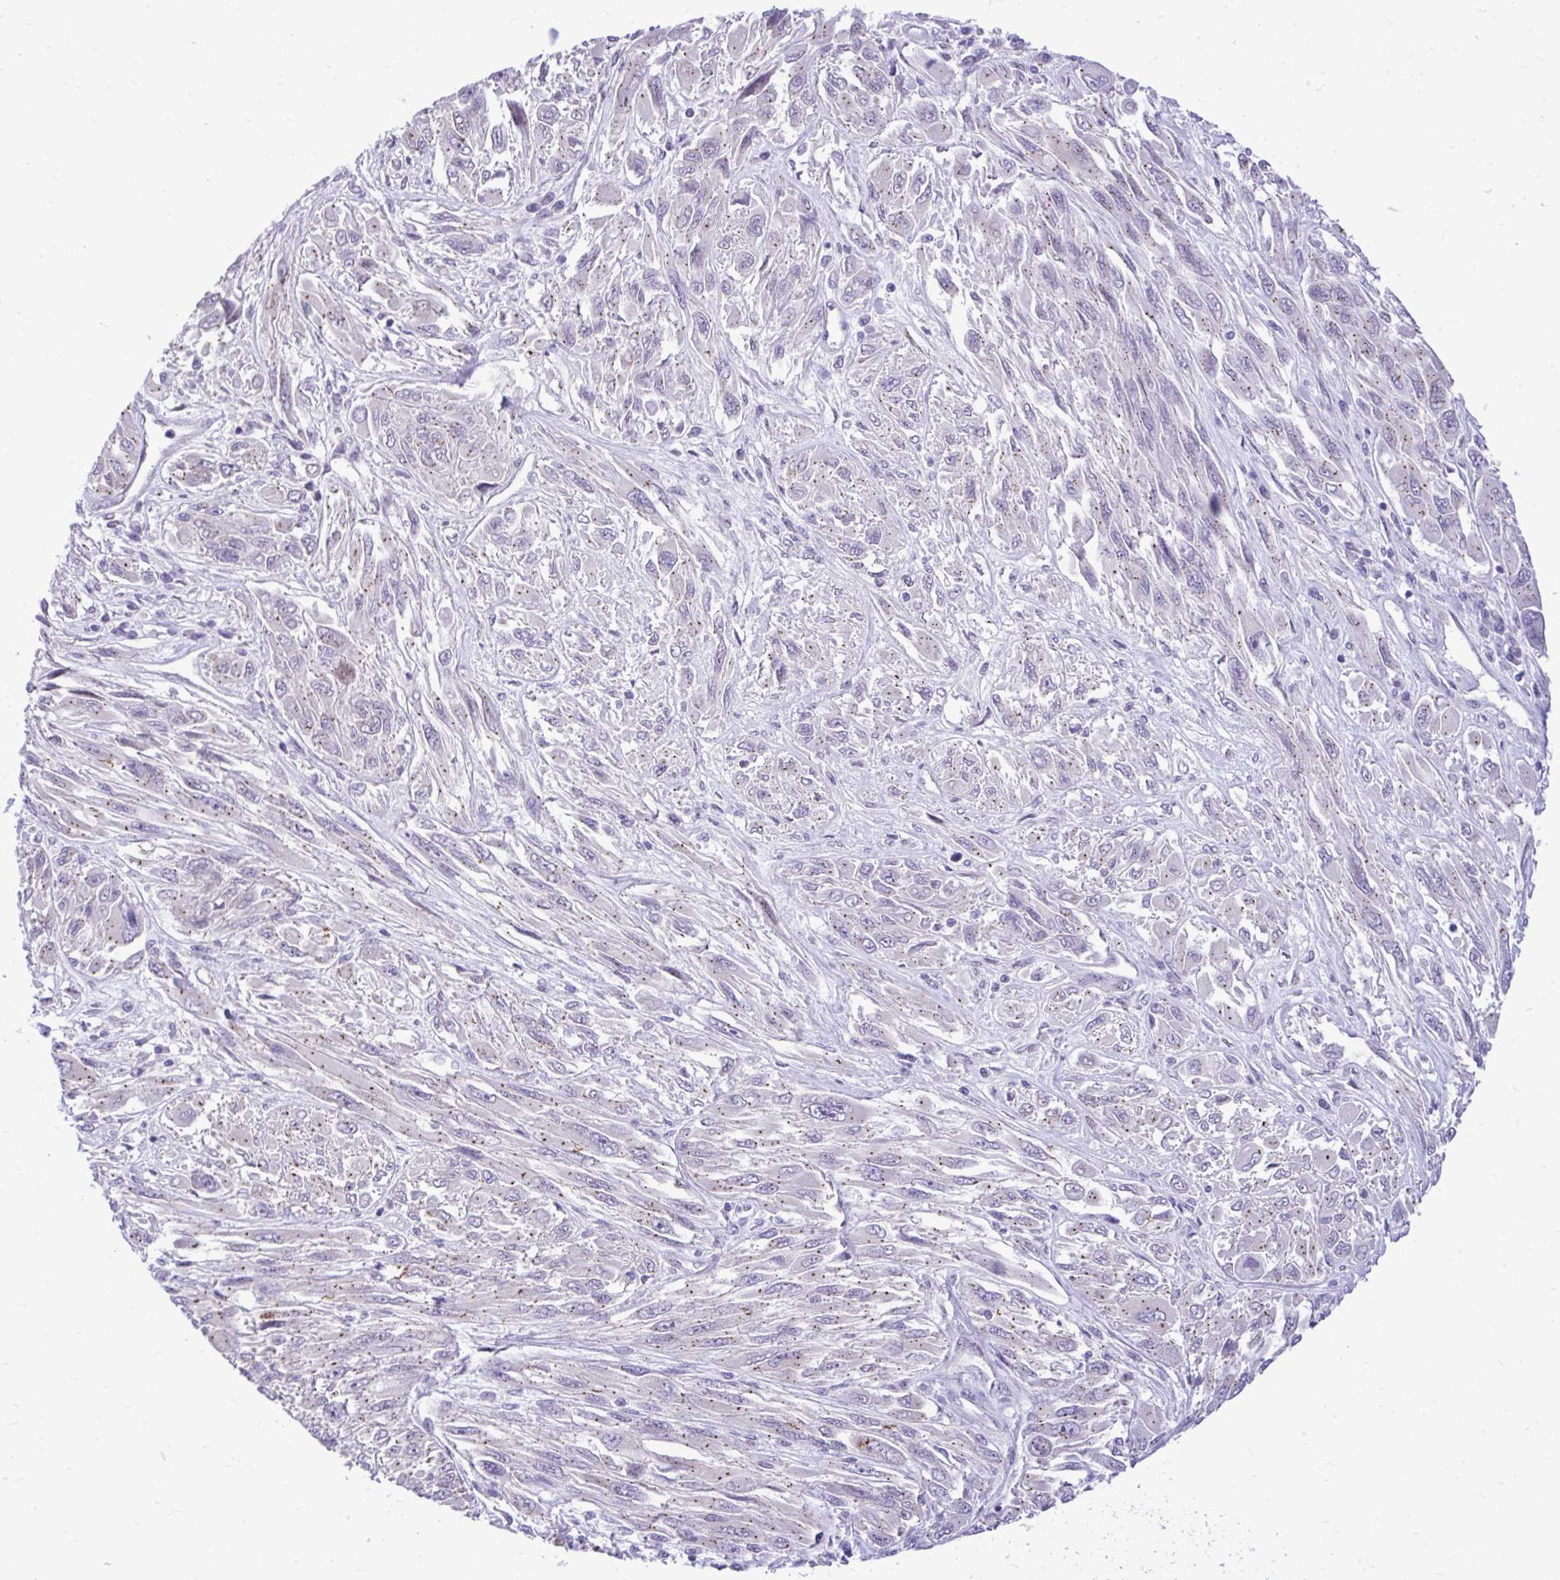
{"staining": {"intensity": "weak", "quantity": "25%-75%", "location": "cytoplasmic/membranous"}, "tissue": "melanoma", "cell_type": "Tumor cells", "image_type": "cancer", "snomed": [{"axis": "morphology", "description": "Malignant melanoma, NOS"}, {"axis": "topography", "description": "Skin"}], "caption": "Brown immunohistochemical staining in human melanoma shows weak cytoplasmic/membranous expression in about 25%-75% of tumor cells. The protein of interest is shown in brown color, while the nuclei are stained blue.", "gene": "CEACAM18", "patient": {"sex": "female", "age": 91}}